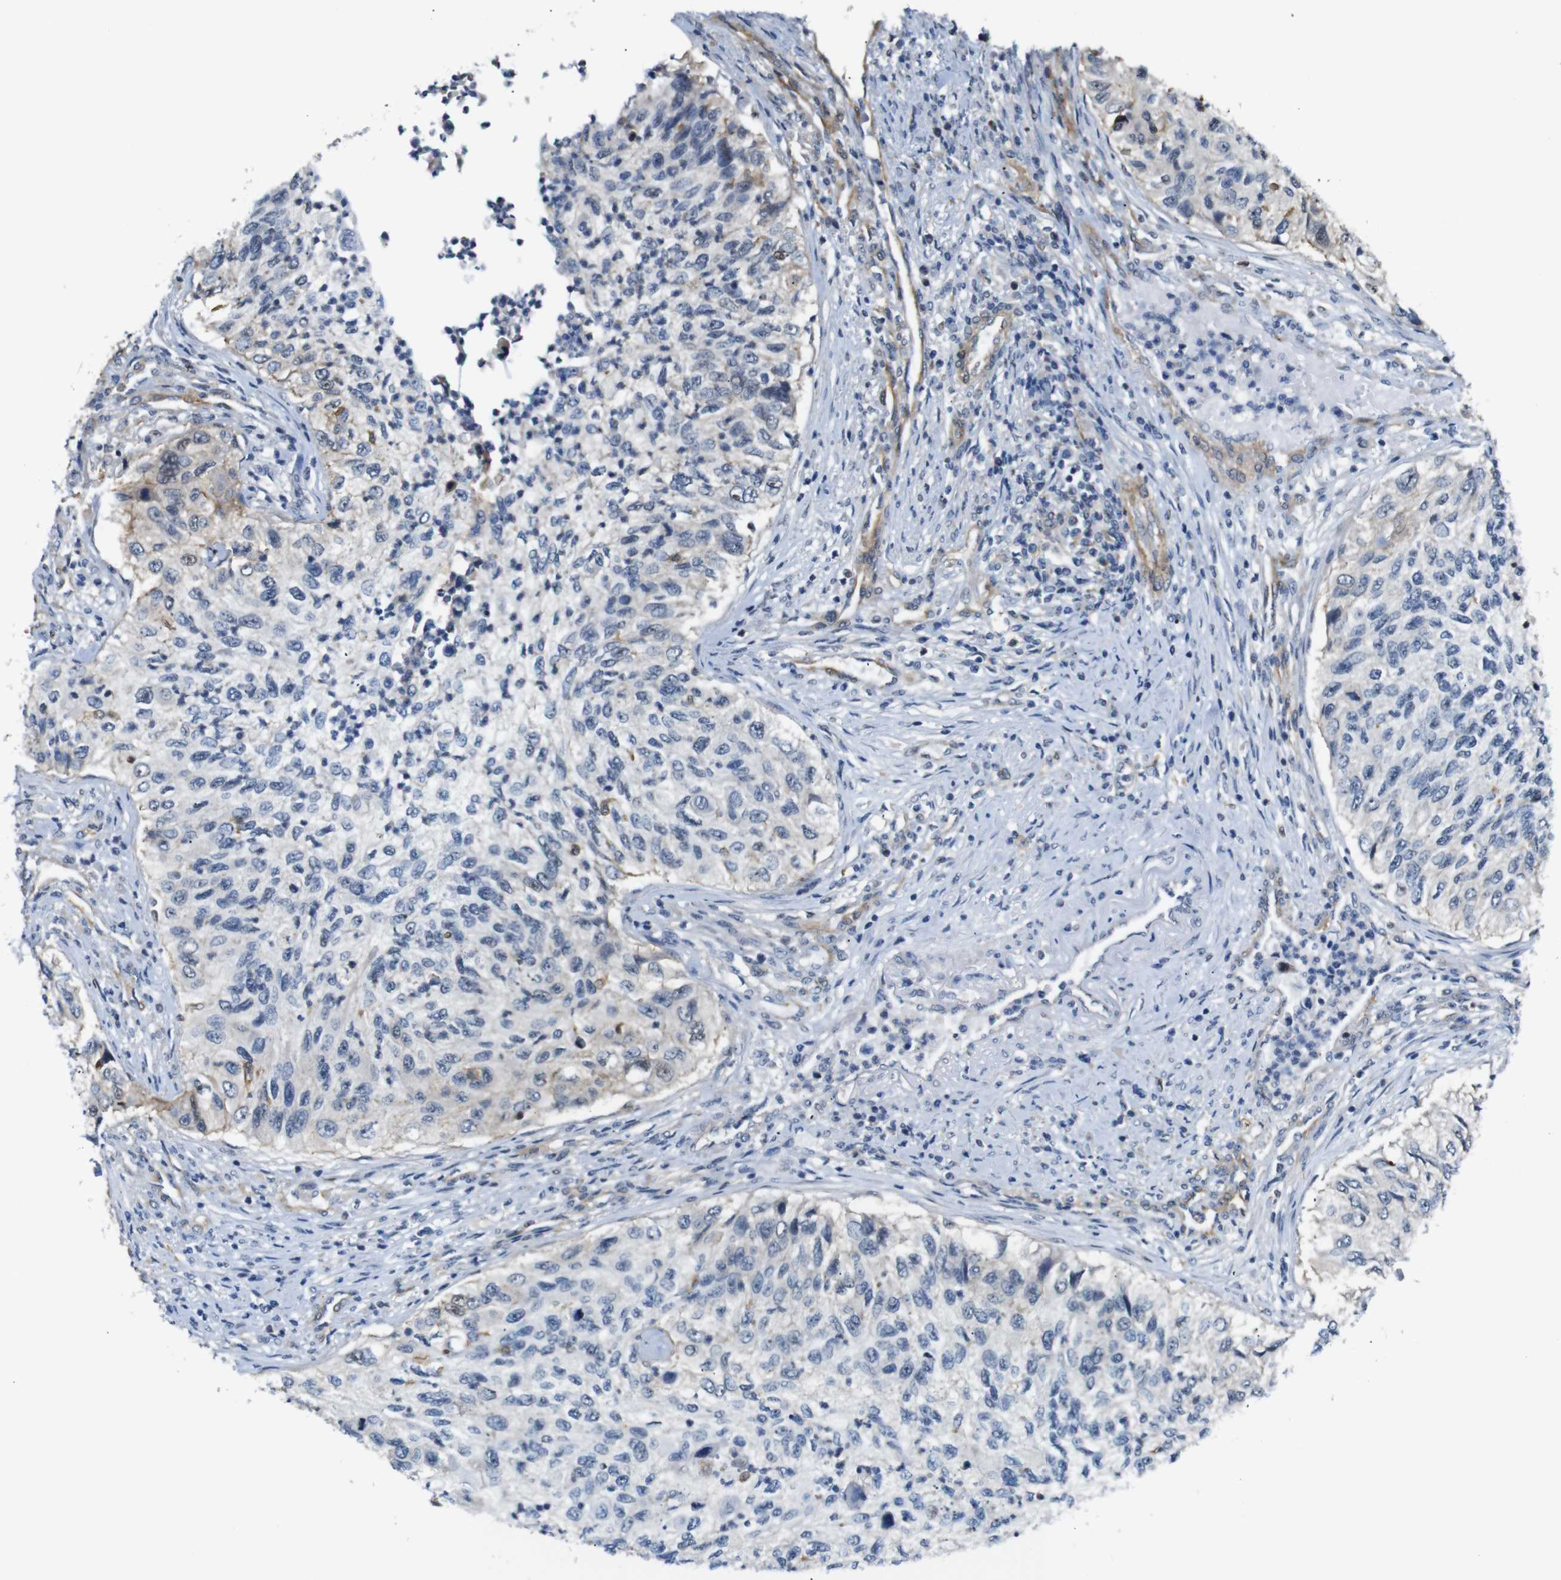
{"staining": {"intensity": "weak", "quantity": "<25%", "location": "nuclear"}, "tissue": "urothelial cancer", "cell_type": "Tumor cells", "image_type": "cancer", "snomed": [{"axis": "morphology", "description": "Urothelial carcinoma, High grade"}, {"axis": "topography", "description": "Urinary bladder"}], "caption": "This is an IHC photomicrograph of urothelial cancer. There is no staining in tumor cells.", "gene": "PARN", "patient": {"sex": "female", "age": 60}}